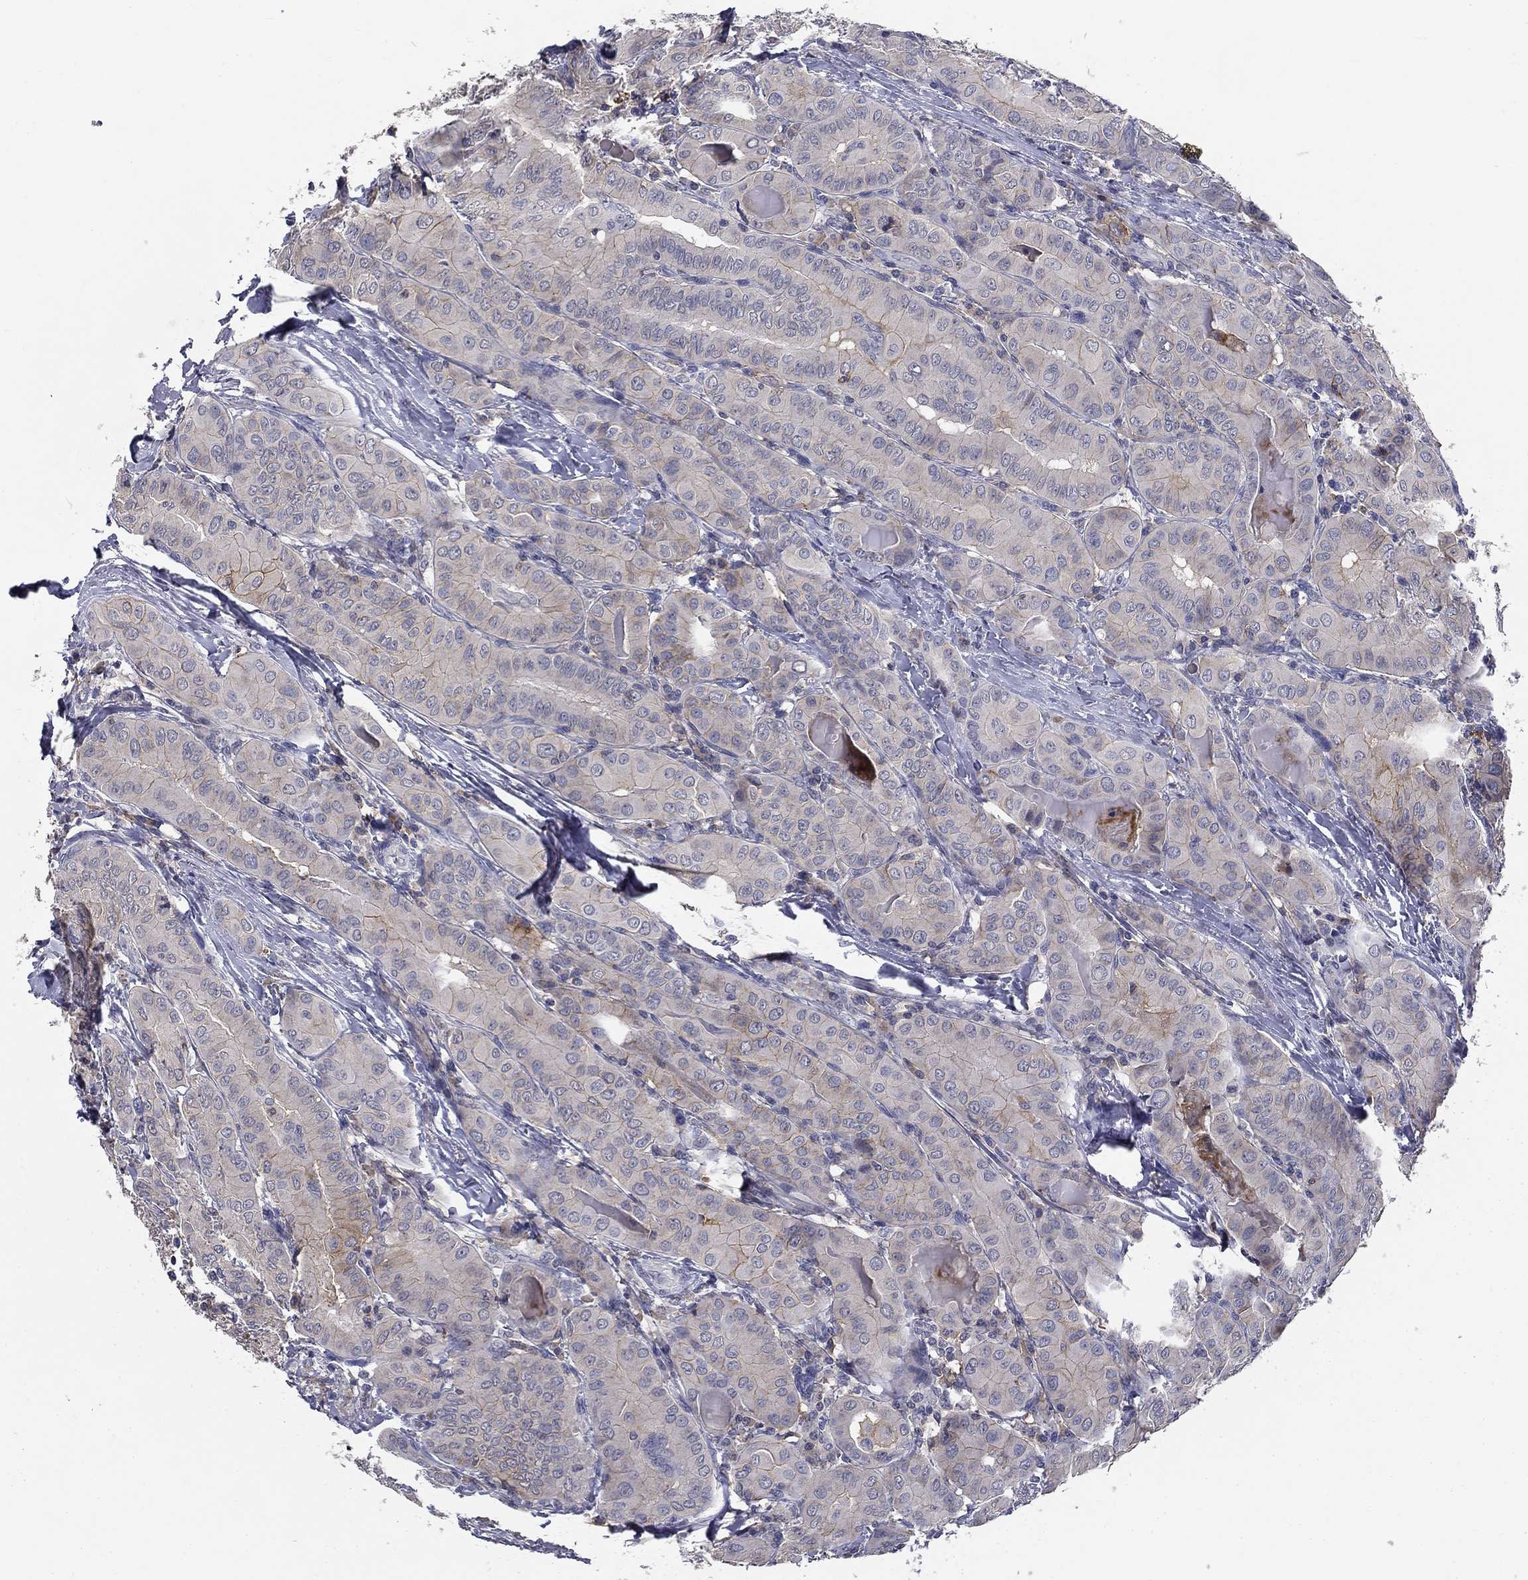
{"staining": {"intensity": "moderate", "quantity": "<25%", "location": "cytoplasmic/membranous"}, "tissue": "thyroid cancer", "cell_type": "Tumor cells", "image_type": "cancer", "snomed": [{"axis": "morphology", "description": "Papillary adenocarcinoma, NOS"}, {"axis": "topography", "description": "Thyroid gland"}], "caption": "Human thyroid cancer (papillary adenocarcinoma) stained with a protein marker demonstrates moderate staining in tumor cells.", "gene": "CD274", "patient": {"sex": "female", "age": 37}}